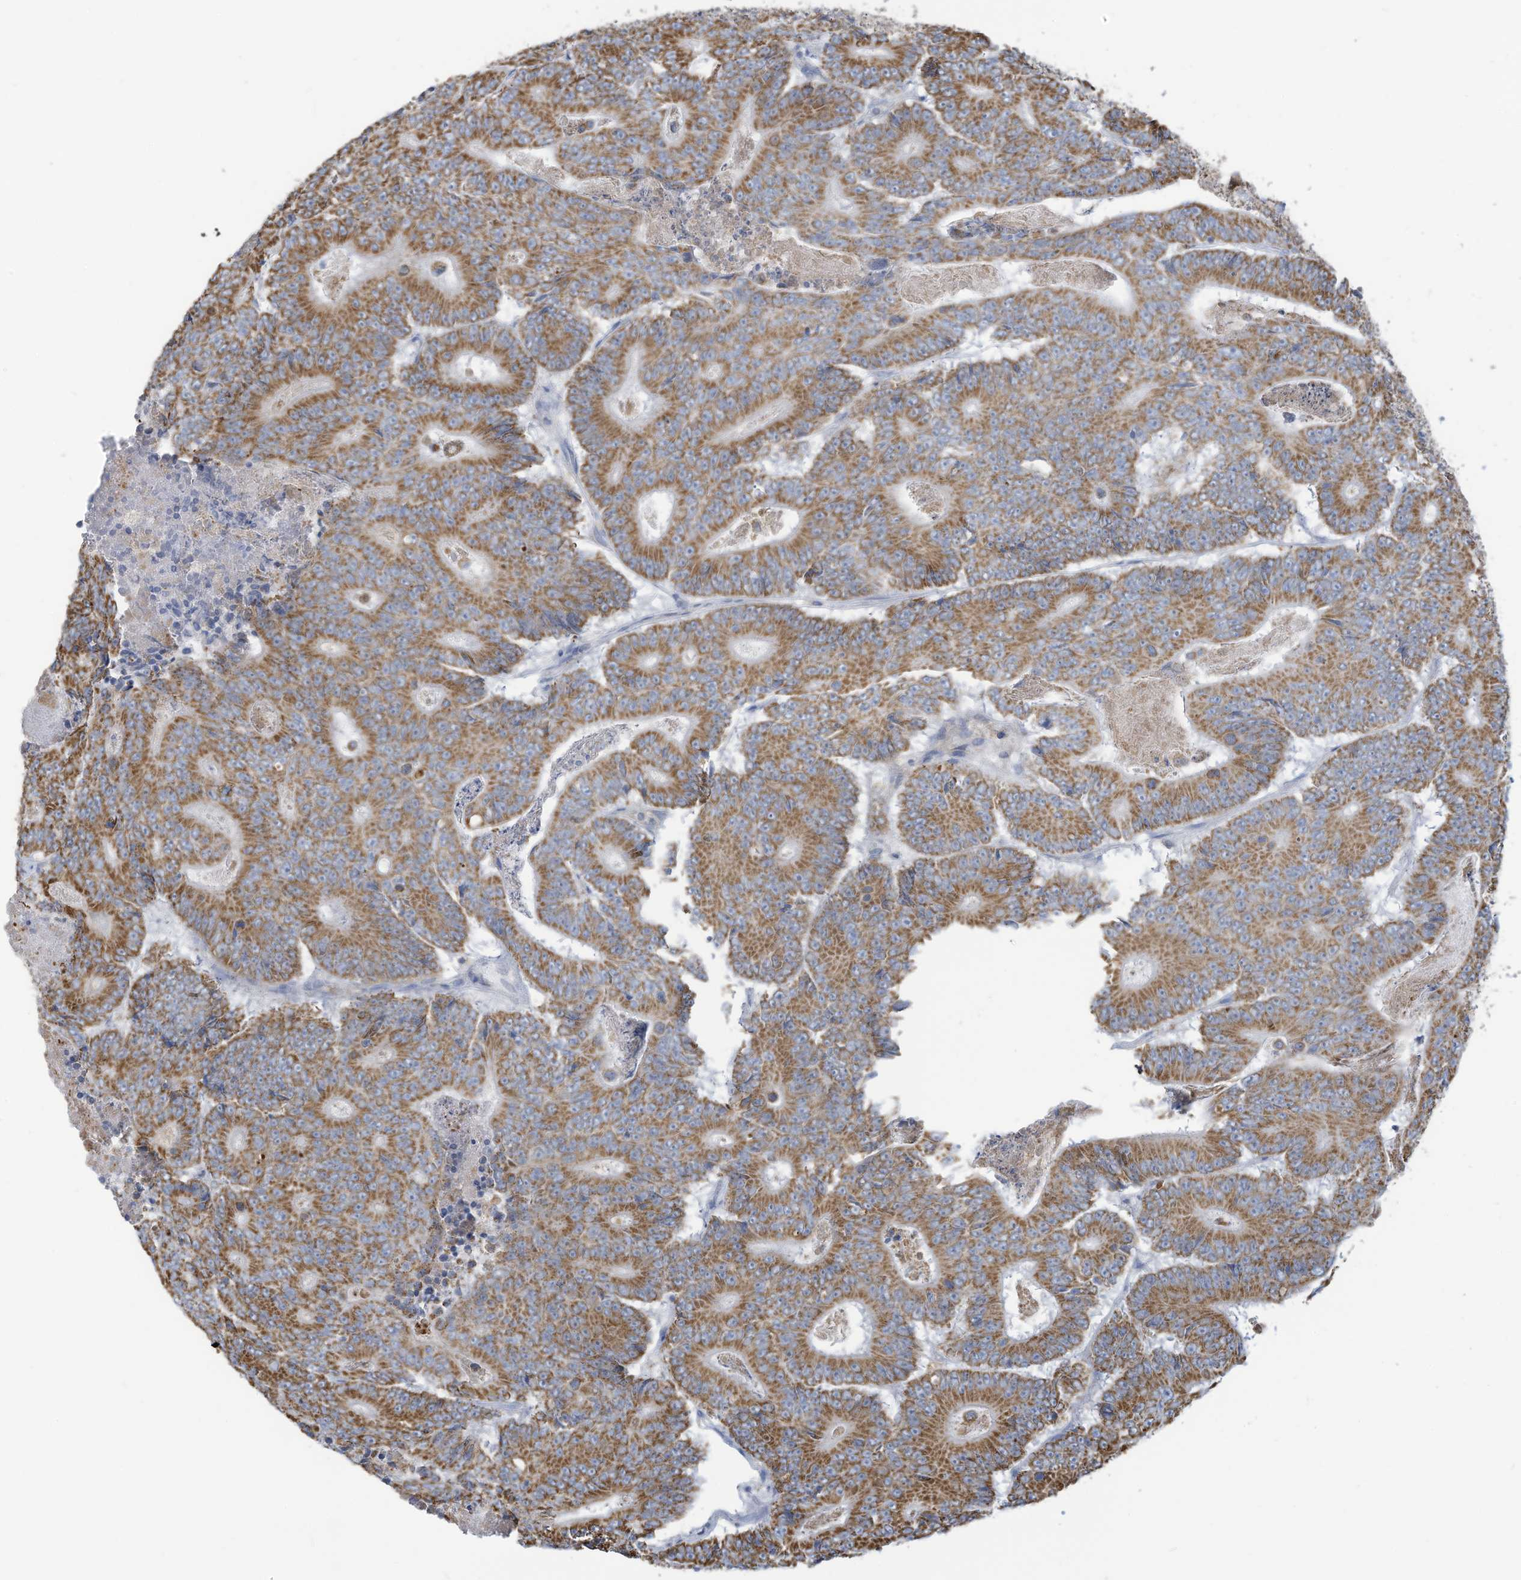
{"staining": {"intensity": "moderate", "quantity": ">75%", "location": "cytoplasmic/membranous"}, "tissue": "colorectal cancer", "cell_type": "Tumor cells", "image_type": "cancer", "snomed": [{"axis": "morphology", "description": "Adenocarcinoma, NOS"}, {"axis": "topography", "description": "Colon"}], "caption": "IHC of human colorectal cancer shows medium levels of moderate cytoplasmic/membranous expression in approximately >75% of tumor cells.", "gene": "NLN", "patient": {"sex": "male", "age": 83}}